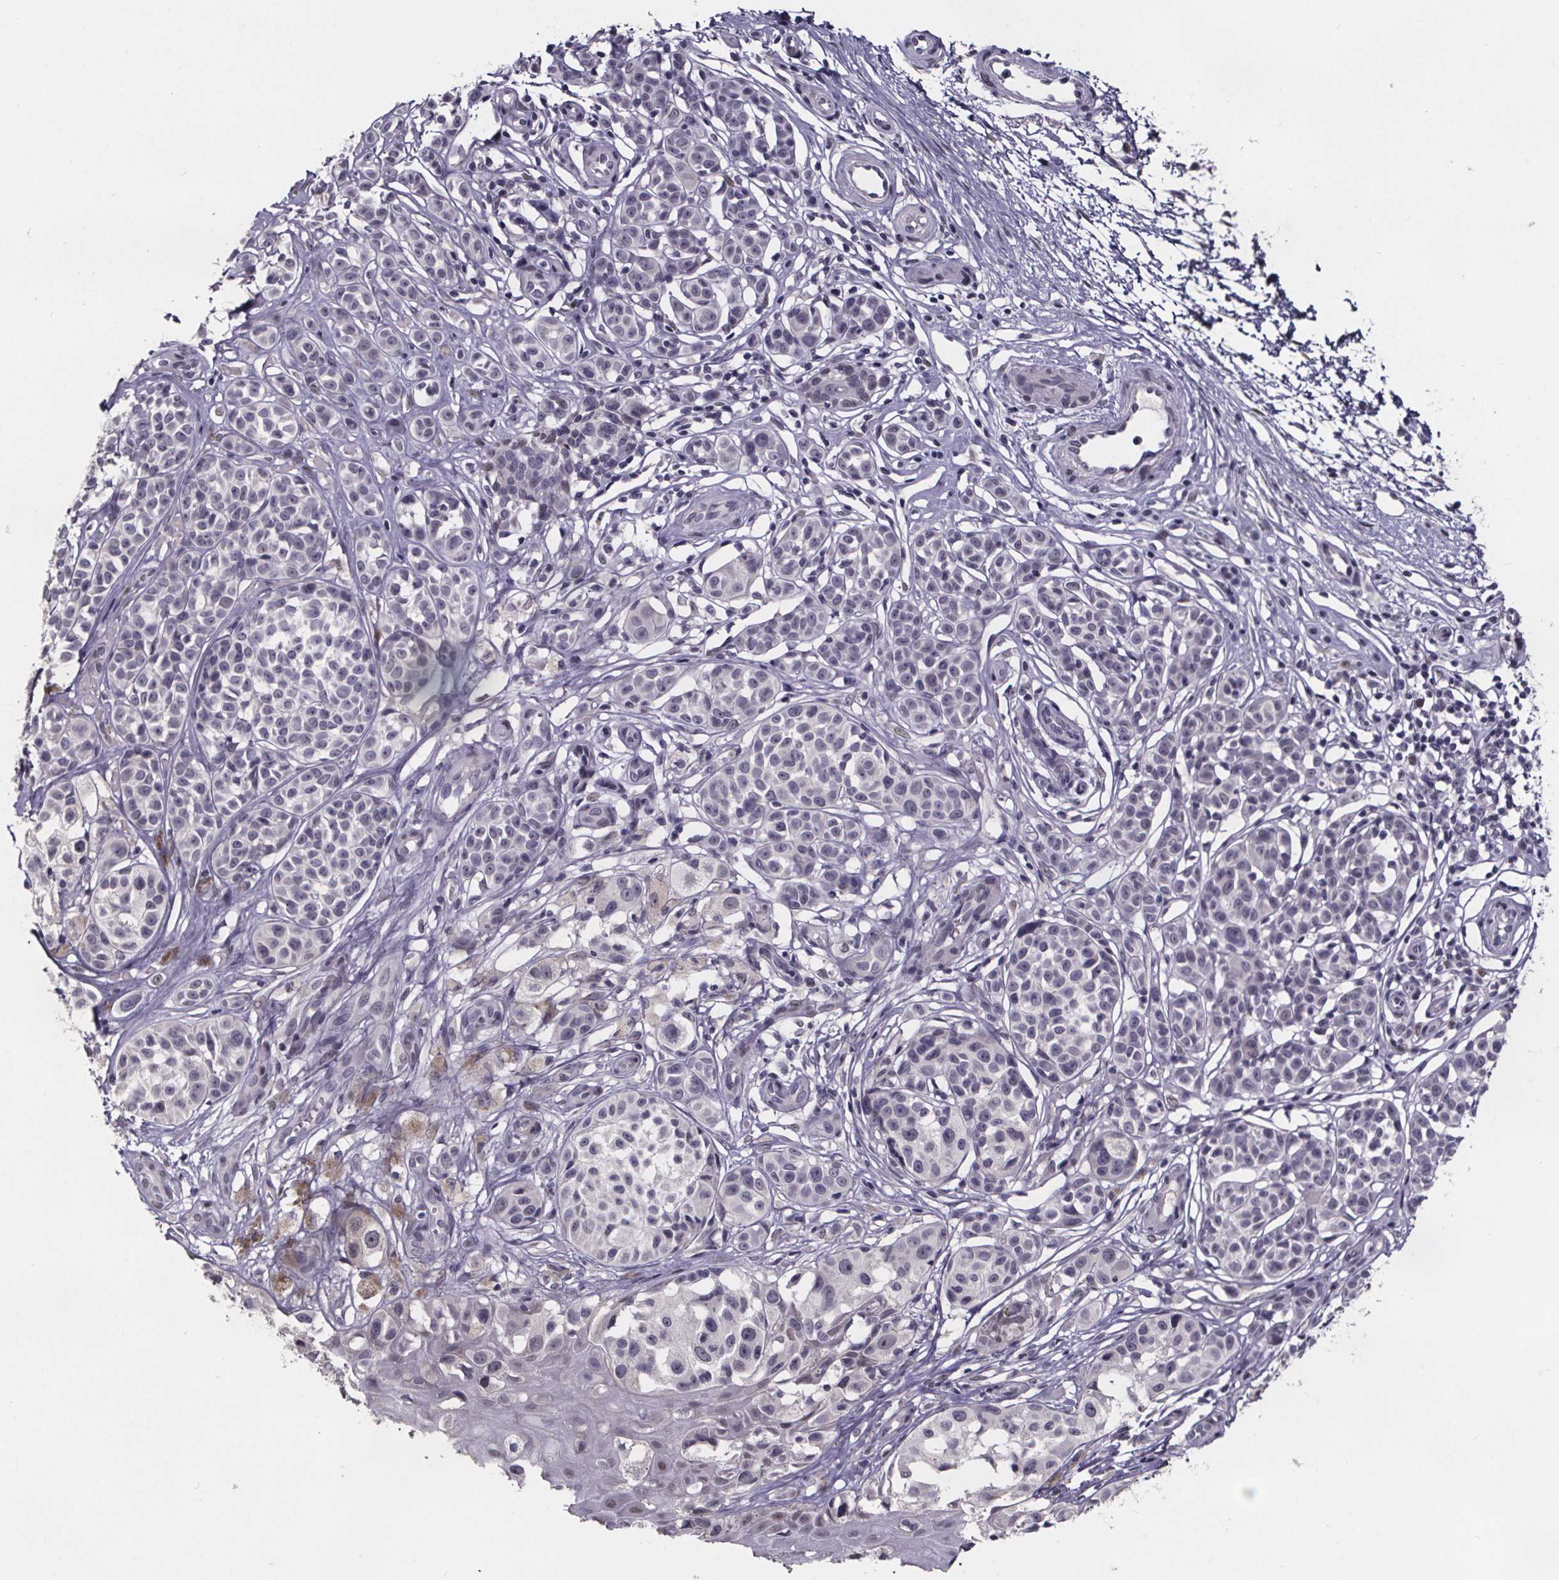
{"staining": {"intensity": "negative", "quantity": "none", "location": "none"}, "tissue": "melanoma", "cell_type": "Tumor cells", "image_type": "cancer", "snomed": [{"axis": "morphology", "description": "Malignant melanoma, NOS"}, {"axis": "topography", "description": "Skin"}], "caption": "Melanoma stained for a protein using IHC displays no expression tumor cells.", "gene": "AR", "patient": {"sex": "female", "age": 90}}